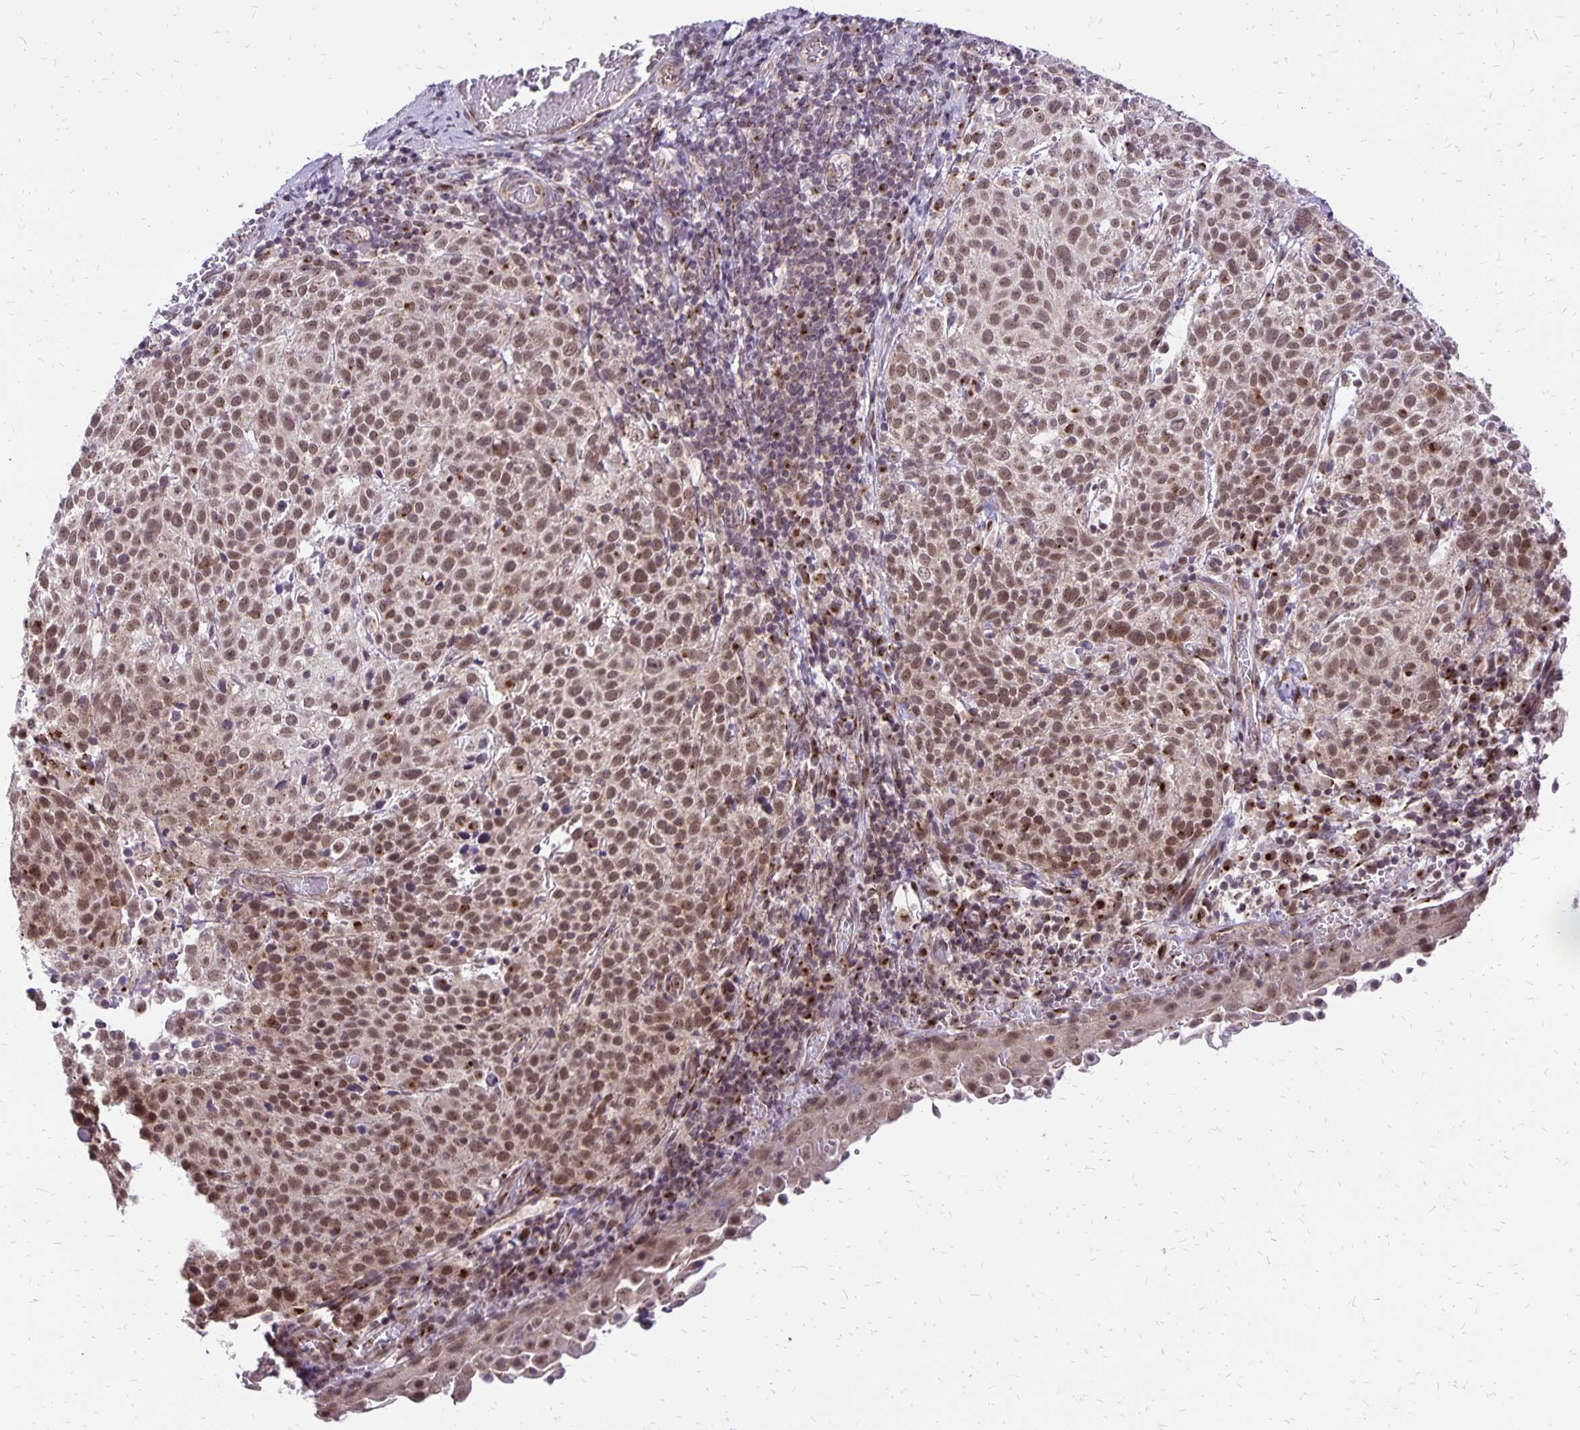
{"staining": {"intensity": "moderate", "quantity": ">75%", "location": "nuclear"}, "tissue": "cervical cancer", "cell_type": "Tumor cells", "image_type": "cancer", "snomed": [{"axis": "morphology", "description": "Squamous cell carcinoma, NOS"}, {"axis": "topography", "description": "Cervix"}], "caption": "Human squamous cell carcinoma (cervical) stained with a brown dye reveals moderate nuclear positive expression in approximately >75% of tumor cells.", "gene": "GOLGA5", "patient": {"sex": "female", "age": 61}}